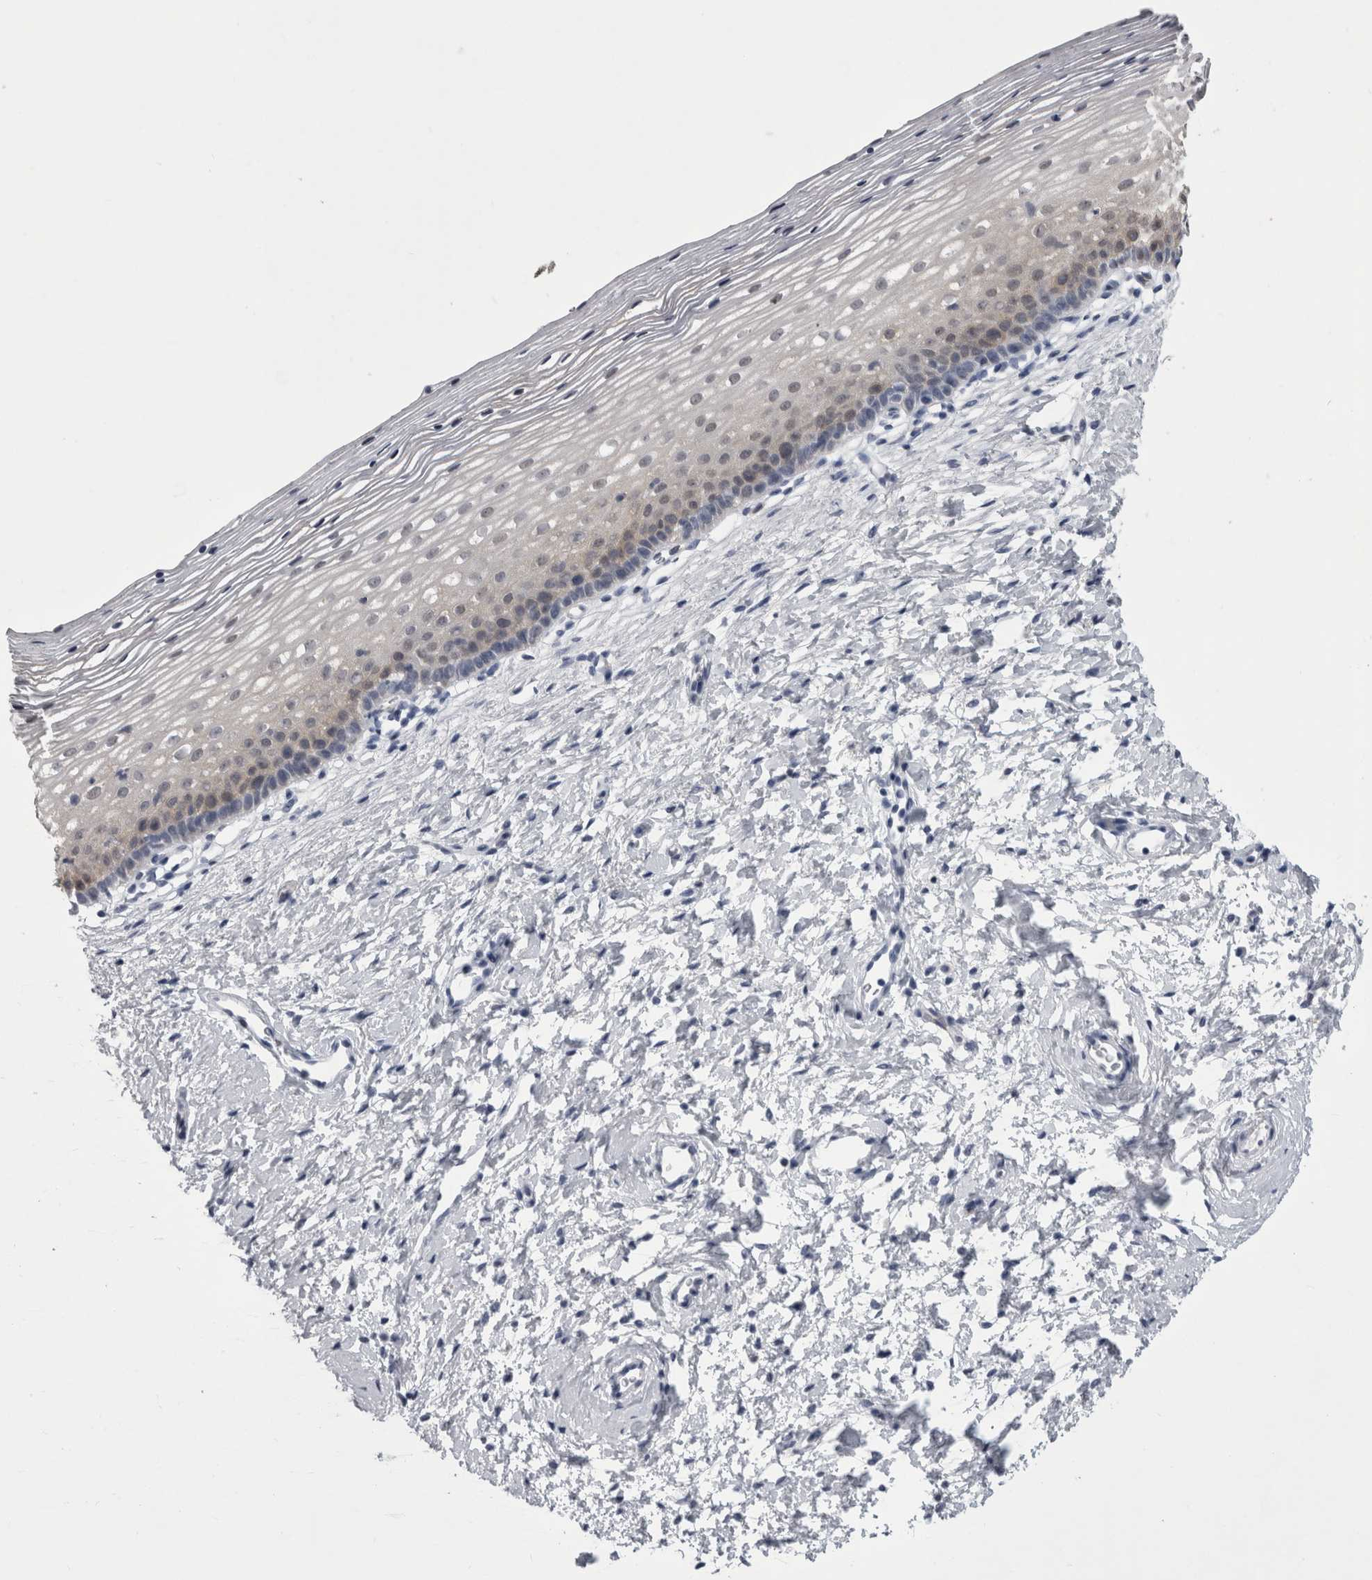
{"staining": {"intensity": "negative", "quantity": "none", "location": "none"}, "tissue": "cervix", "cell_type": "Glandular cells", "image_type": "normal", "snomed": [{"axis": "morphology", "description": "Normal tissue, NOS"}, {"axis": "topography", "description": "Cervix"}], "caption": "IHC histopathology image of benign human cervix stained for a protein (brown), which reveals no staining in glandular cells. (Stains: DAB (3,3'-diaminobenzidine) IHC with hematoxylin counter stain, Microscopy: brightfield microscopy at high magnification).", "gene": "ACOT7", "patient": {"sex": "female", "age": 72}}